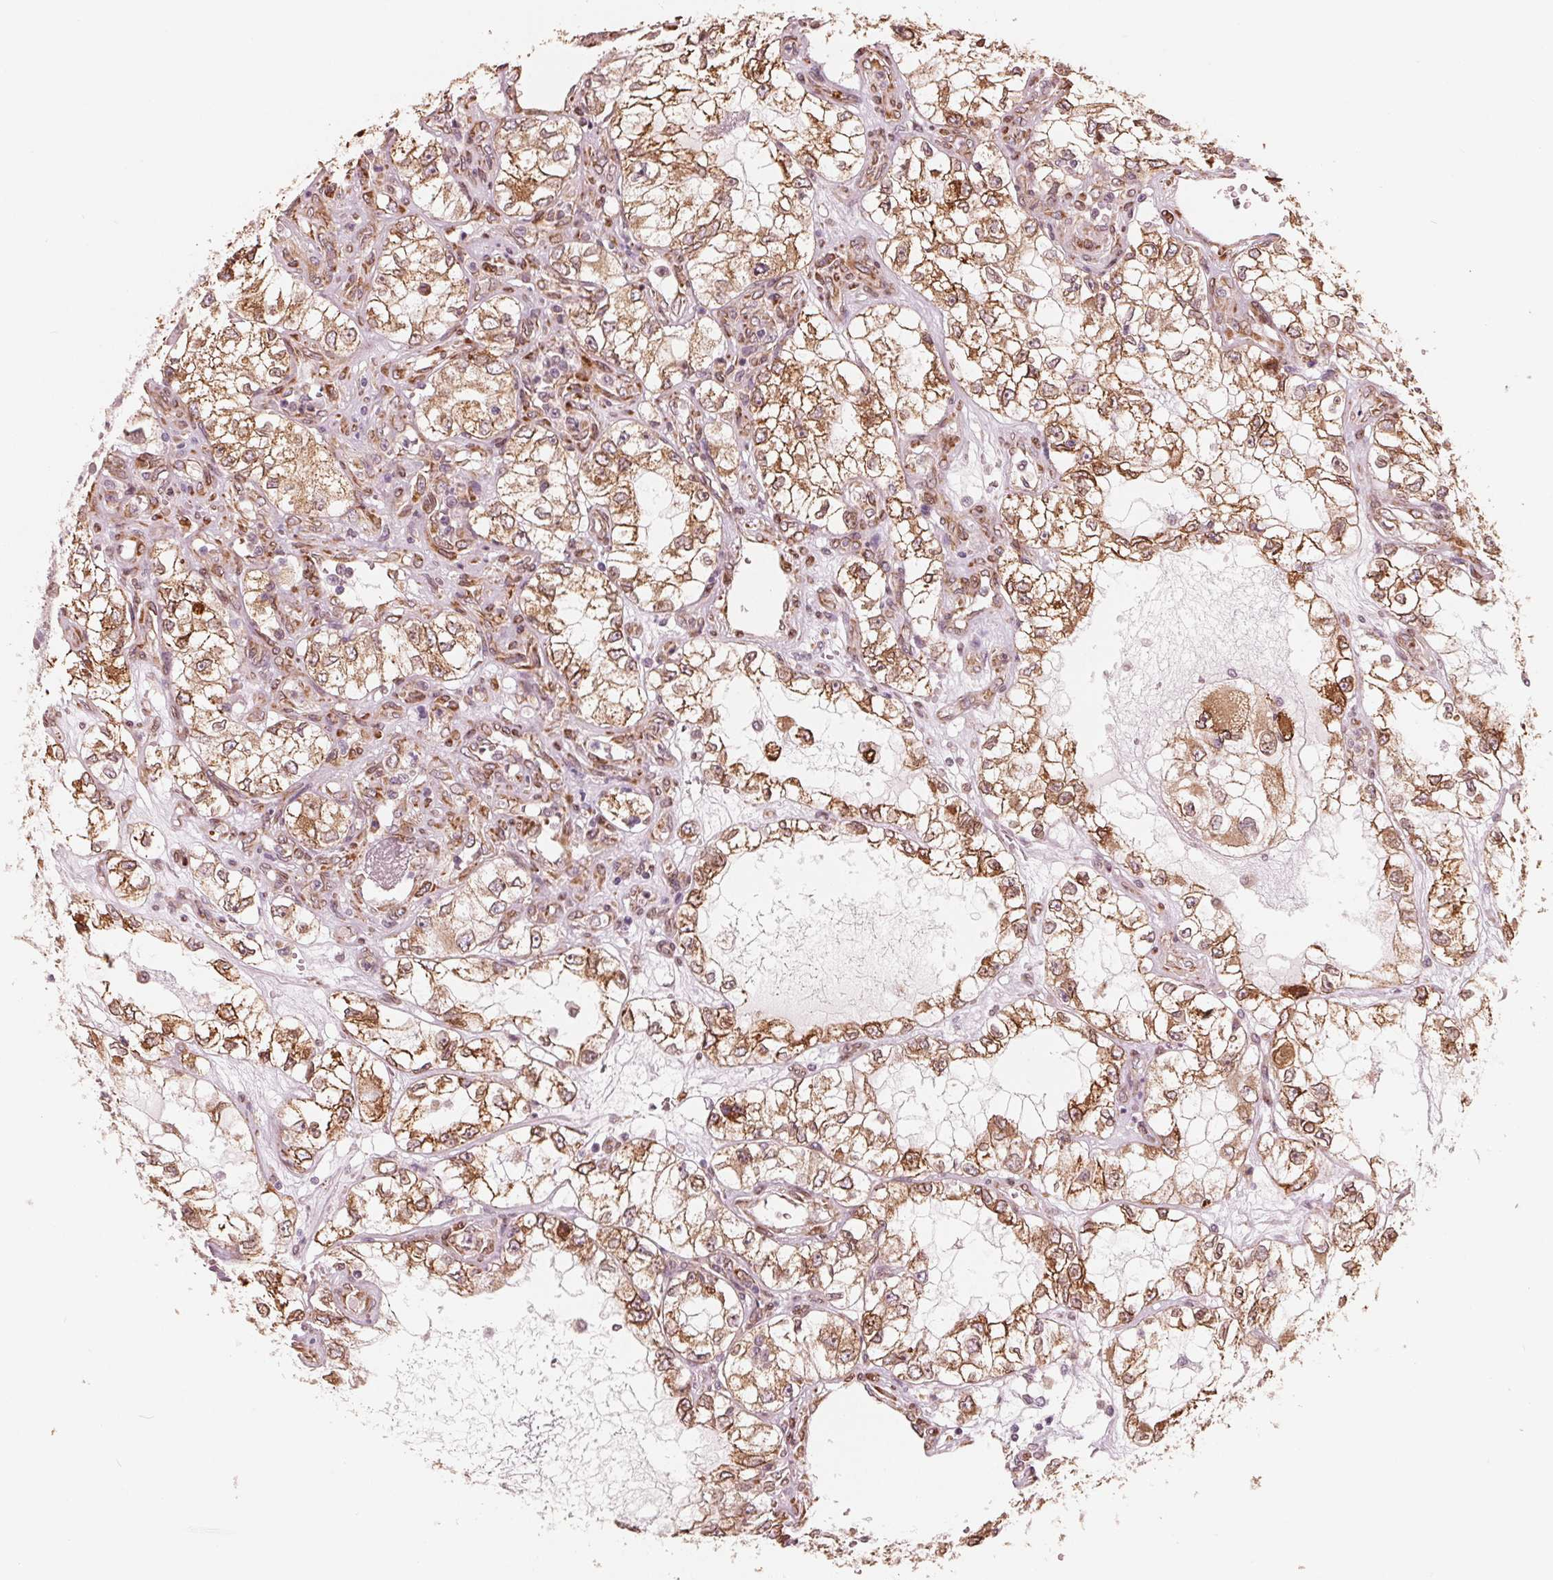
{"staining": {"intensity": "moderate", "quantity": ">75%", "location": "cytoplasmic/membranous"}, "tissue": "renal cancer", "cell_type": "Tumor cells", "image_type": "cancer", "snomed": [{"axis": "morphology", "description": "Adenocarcinoma, NOS"}, {"axis": "topography", "description": "Kidney"}], "caption": "Immunohistochemical staining of adenocarcinoma (renal) displays medium levels of moderate cytoplasmic/membranous staining in about >75% of tumor cells.", "gene": "IKBIP", "patient": {"sex": "female", "age": 59}}